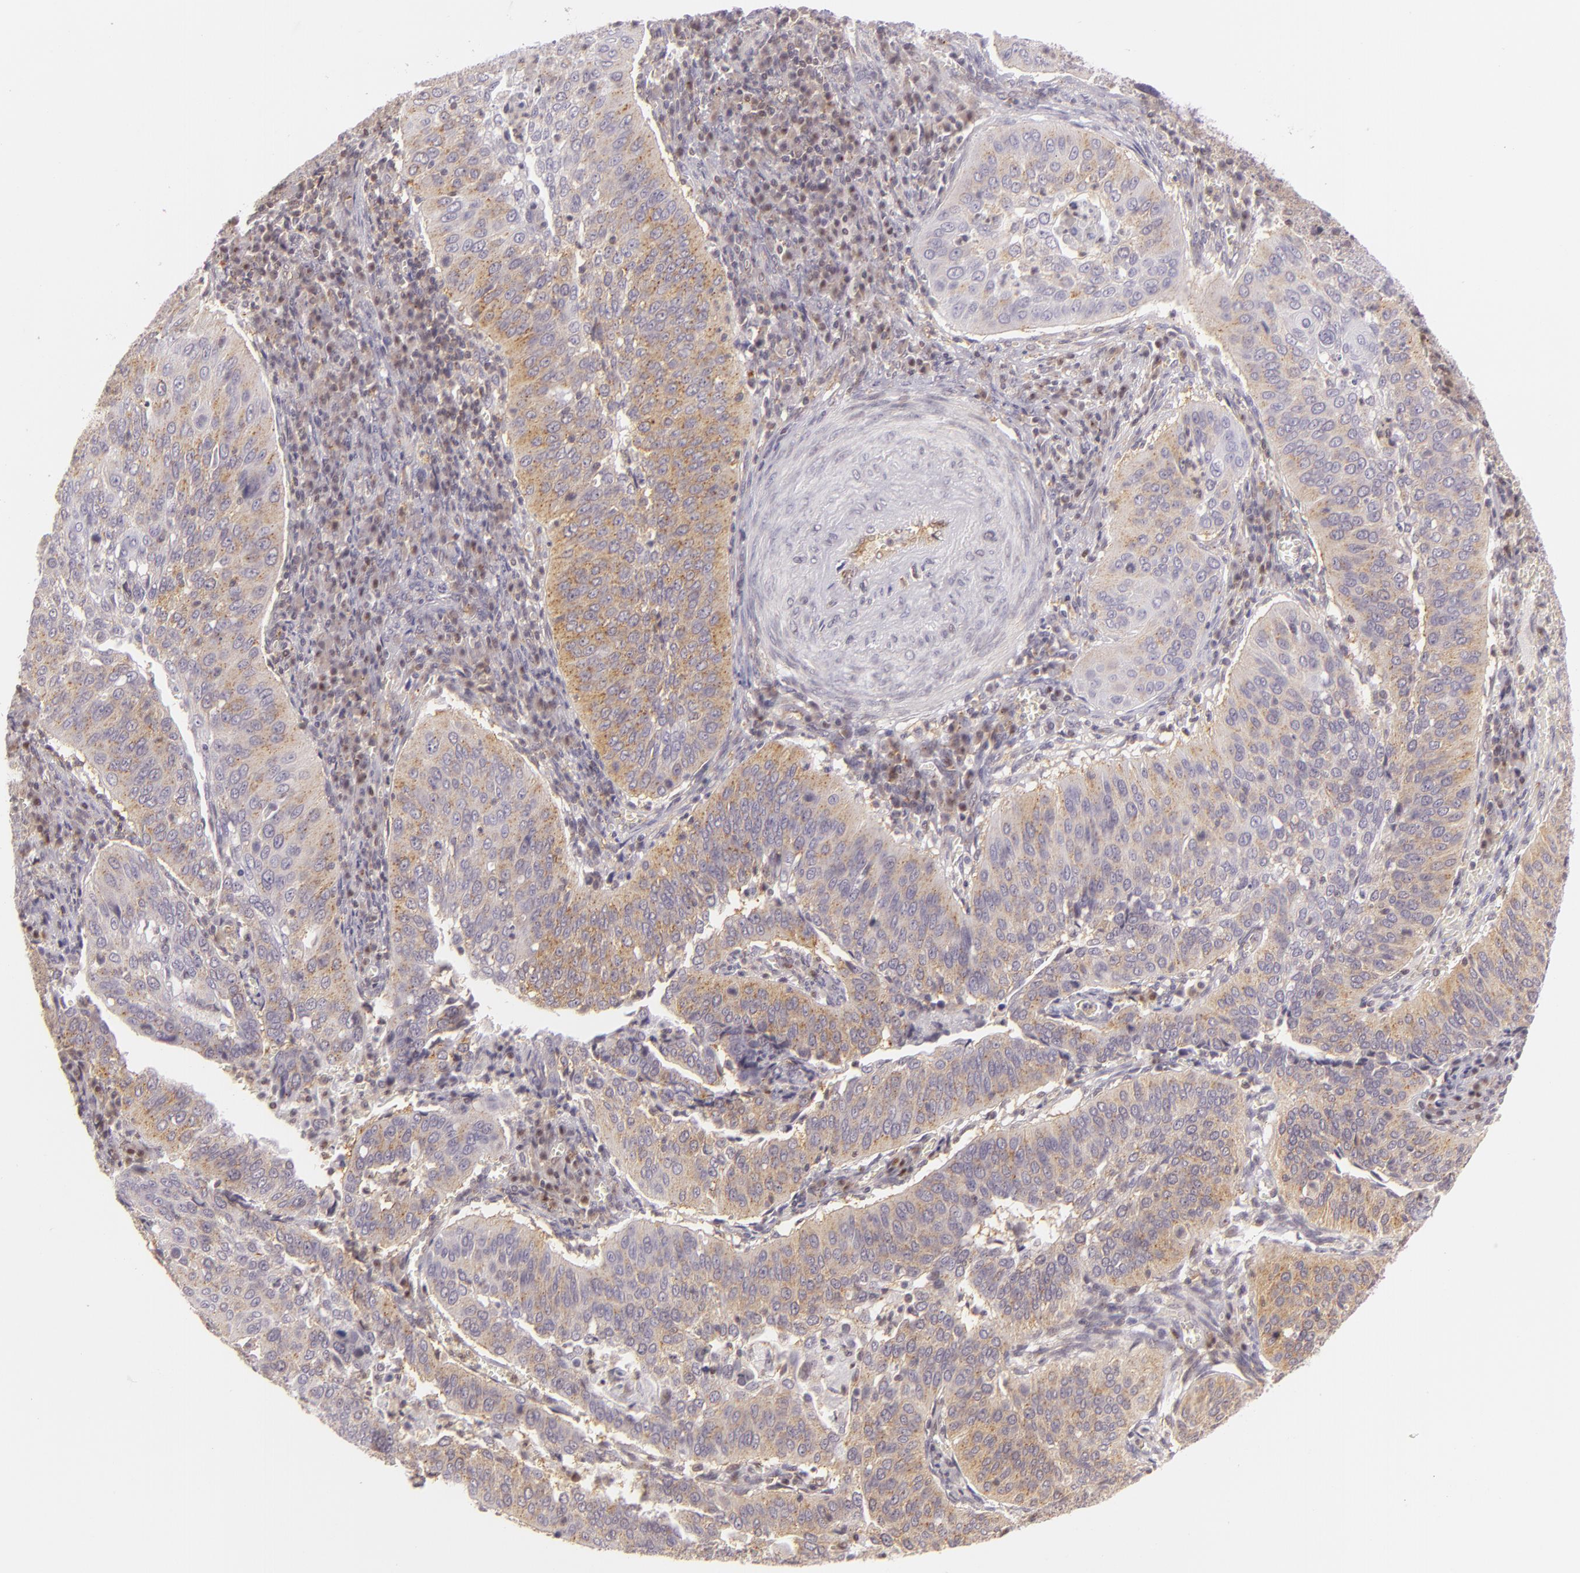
{"staining": {"intensity": "weak", "quantity": "25%-75%", "location": "cytoplasmic/membranous"}, "tissue": "cervical cancer", "cell_type": "Tumor cells", "image_type": "cancer", "snomed": [{"axis": "morphology", "description": "Squamous cell carcinoma, NOS"}, {"axis": "topography", "description": "Cervix"}], "caption": "The immunohistochemical stain highlights weak cytoplasmic/membranous positivity in tumor cells of cervical squamous cell carcinoma tissue.", "gene": "IMPDH1", "patient": {"sex": "female", "age": 39}}